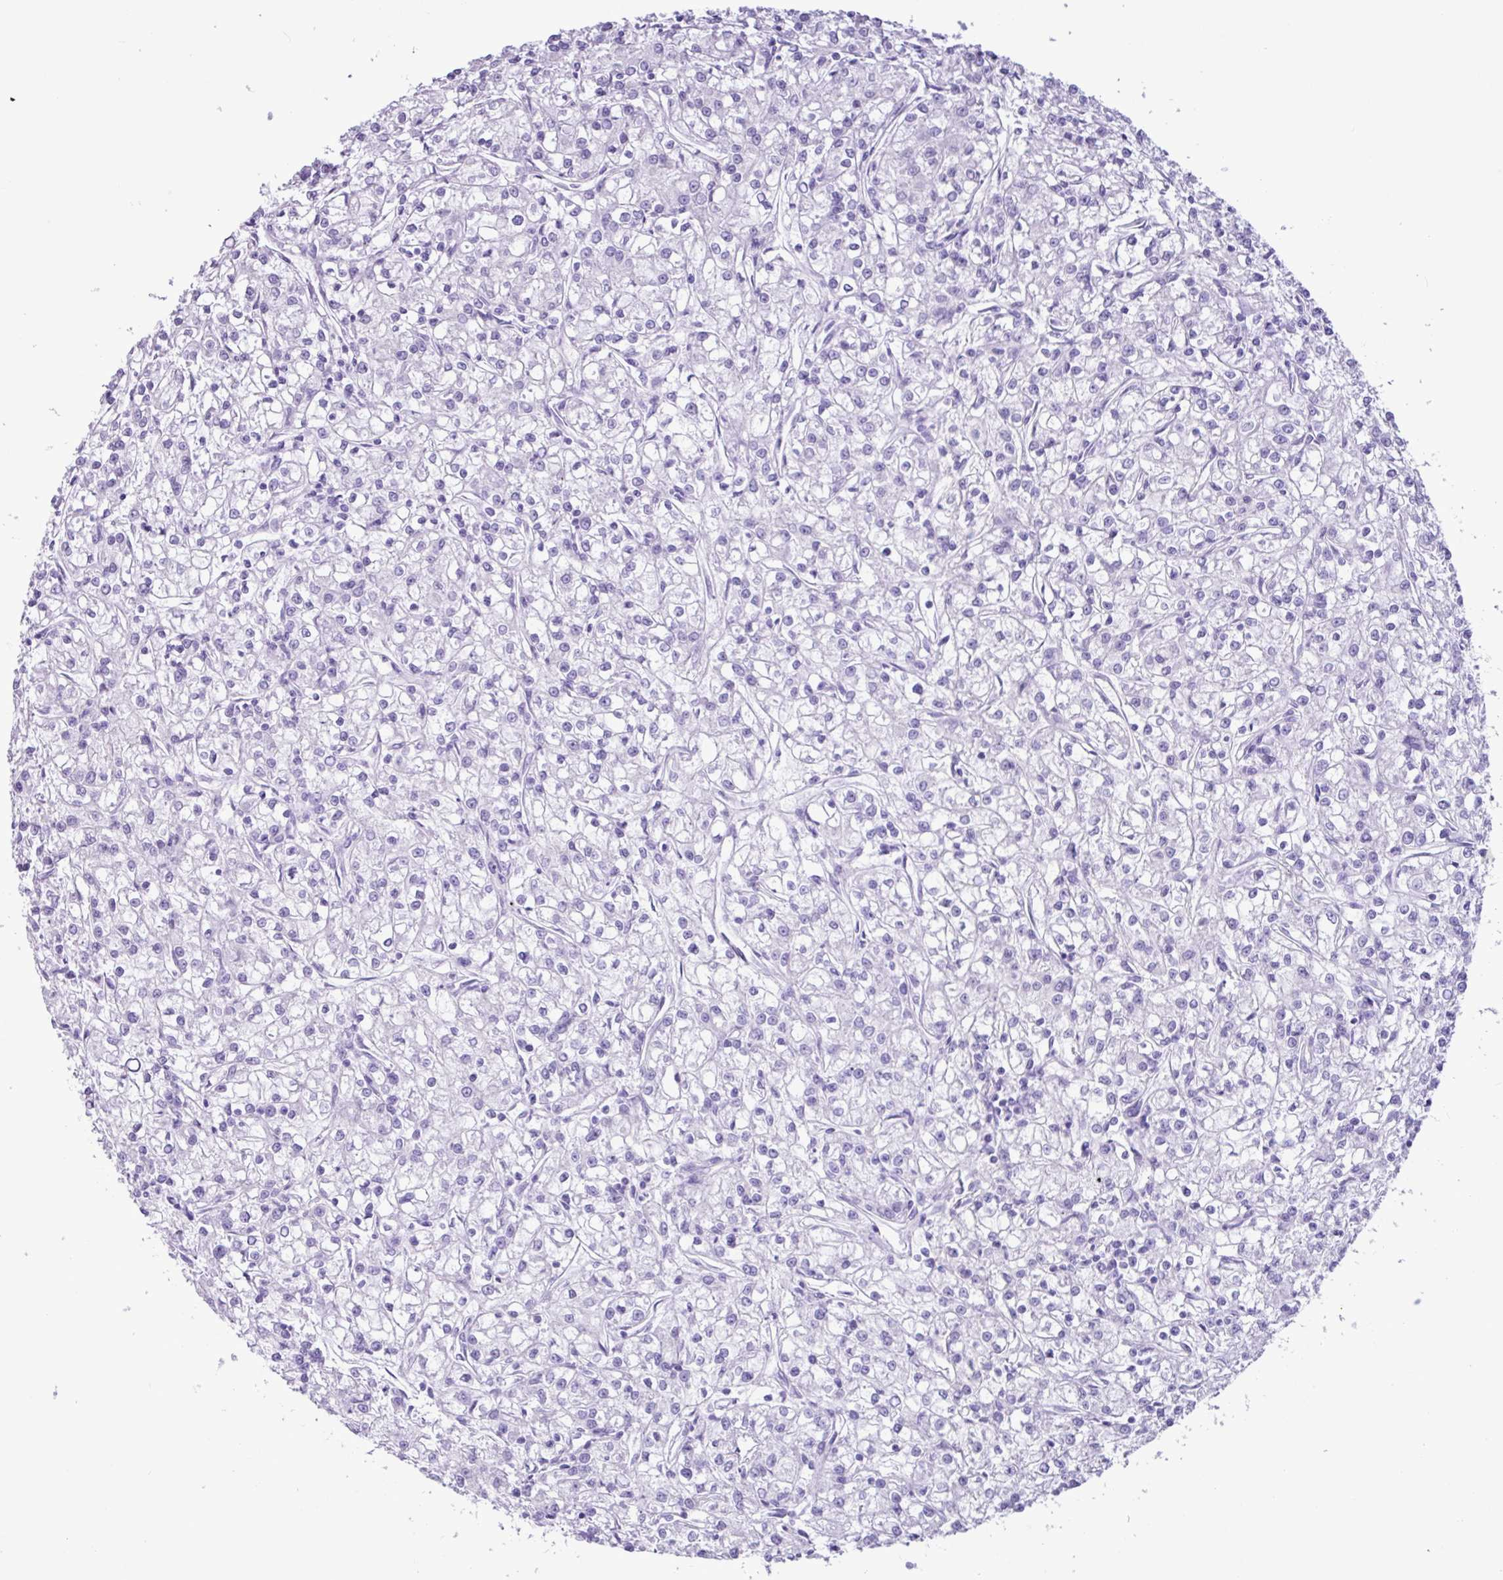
{"staining": {"intensity": "negative", "quantity": "none", "location": "none"}, "tissue": "renal cancer", "cell_type": "Tumor cells", "image_type": "cancer", "snomed": [{"axis": "morphology", "description": "Adenocarcinoma, NOS"}, {"axis": "topography", "description": "Kidney"}], "caption": "A histopathology image of human renal cancer is negative for staining in tumor cells. Brightfield microscopy of IHC stained with DAB (brown) and hematoxylin (blue), captured at high magnification.", "gene": "CKMT2", "patient": {"sex": "female", "age": 59}}